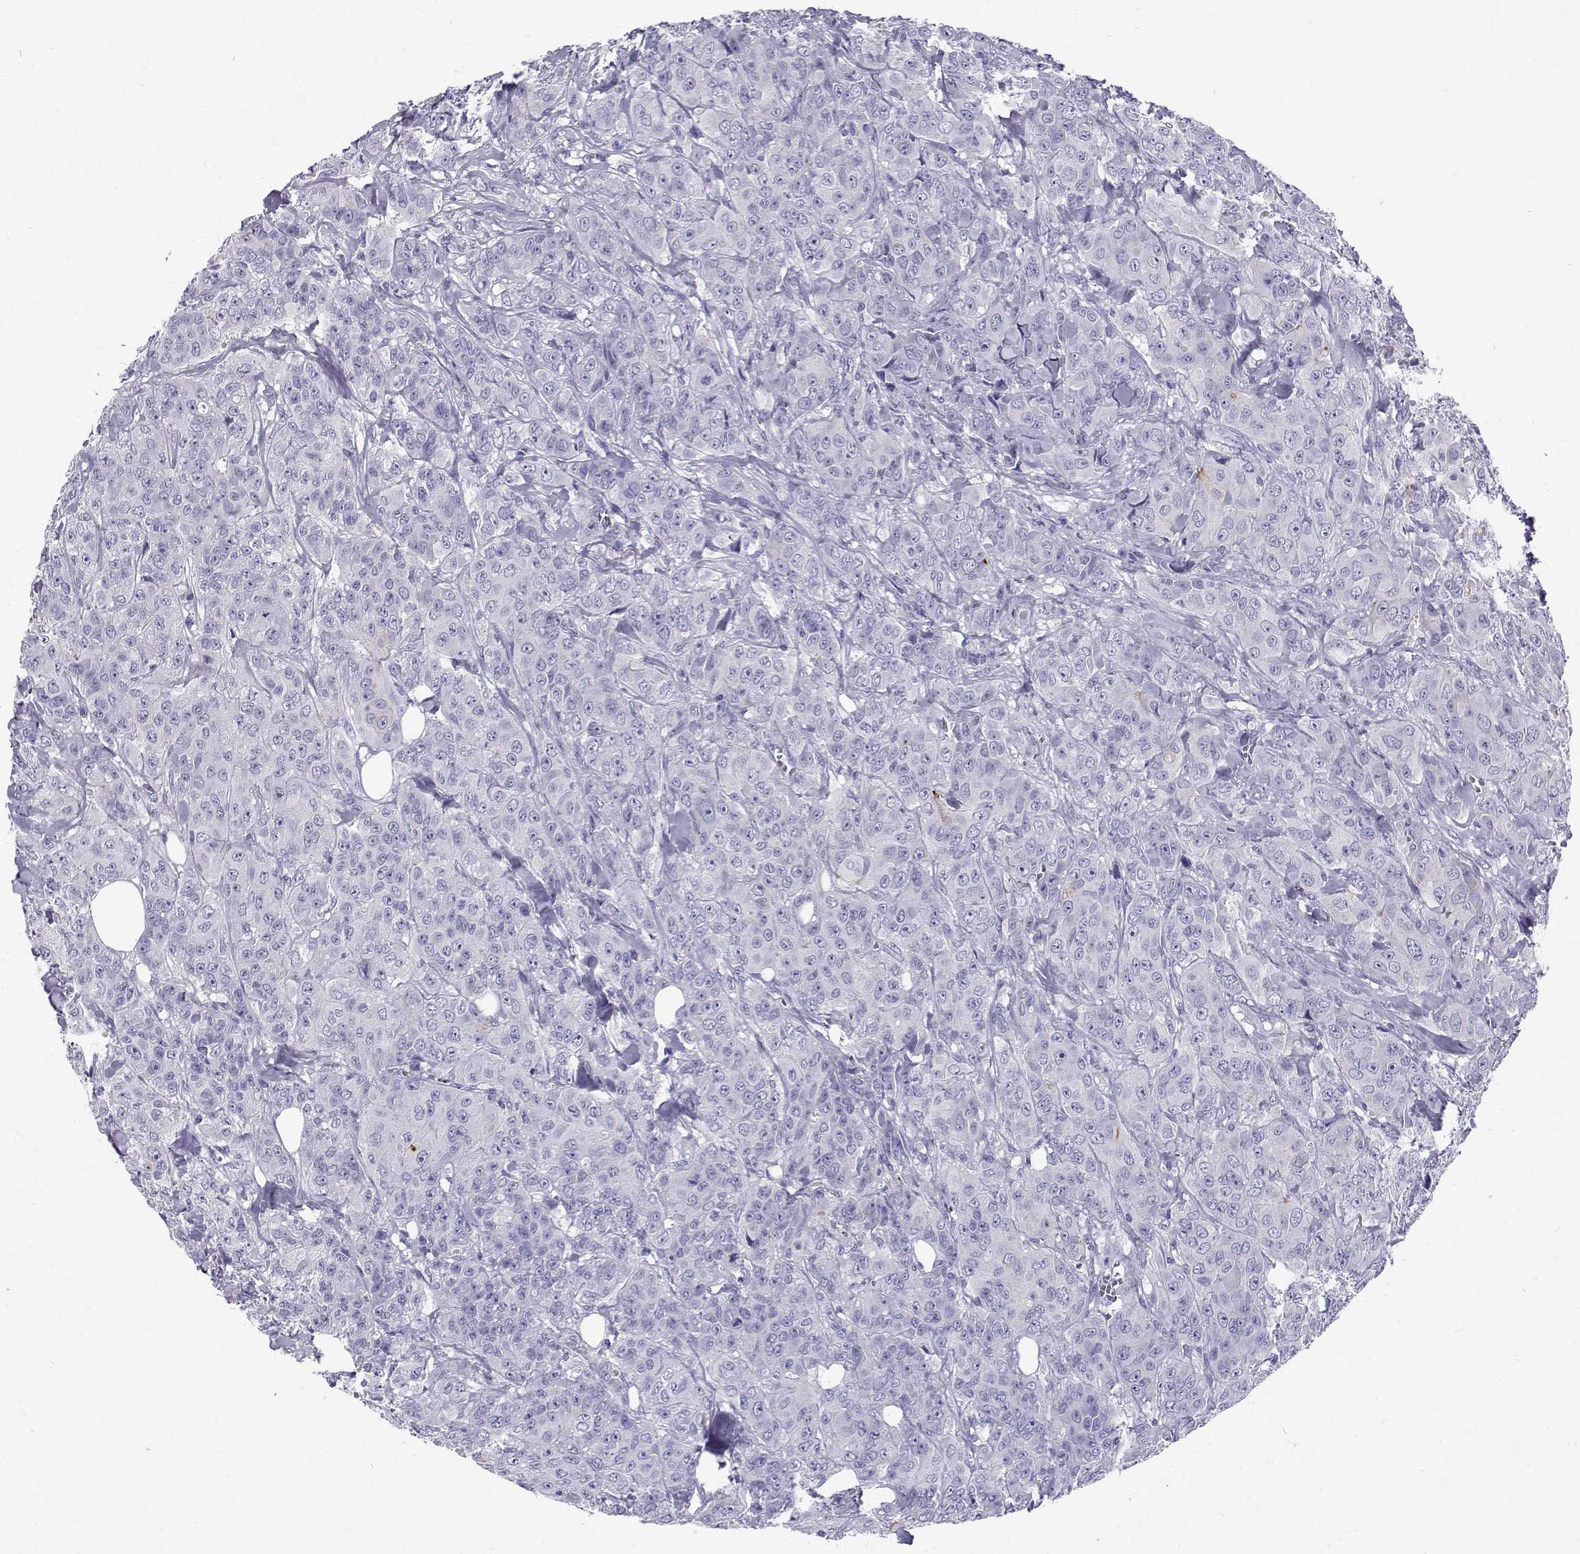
{"staining": {"intensity": "negative", "quantity": "none", "location": "none"}, "tissue": "breast cancer", "cell_type": "Tumor cells", "image_type": "cancer", "snomed": [{"axis": "morphology", "description": "Duct carcinoma"}, {"axis": "topography", "description": "Breast"}], "caption": "An image of breast intraductal carcinoma stained for a protein demonstrates no brown staining in tumor cells.", "gene": "IGSF1", "patient": {"sex": "female", "age": 43}}